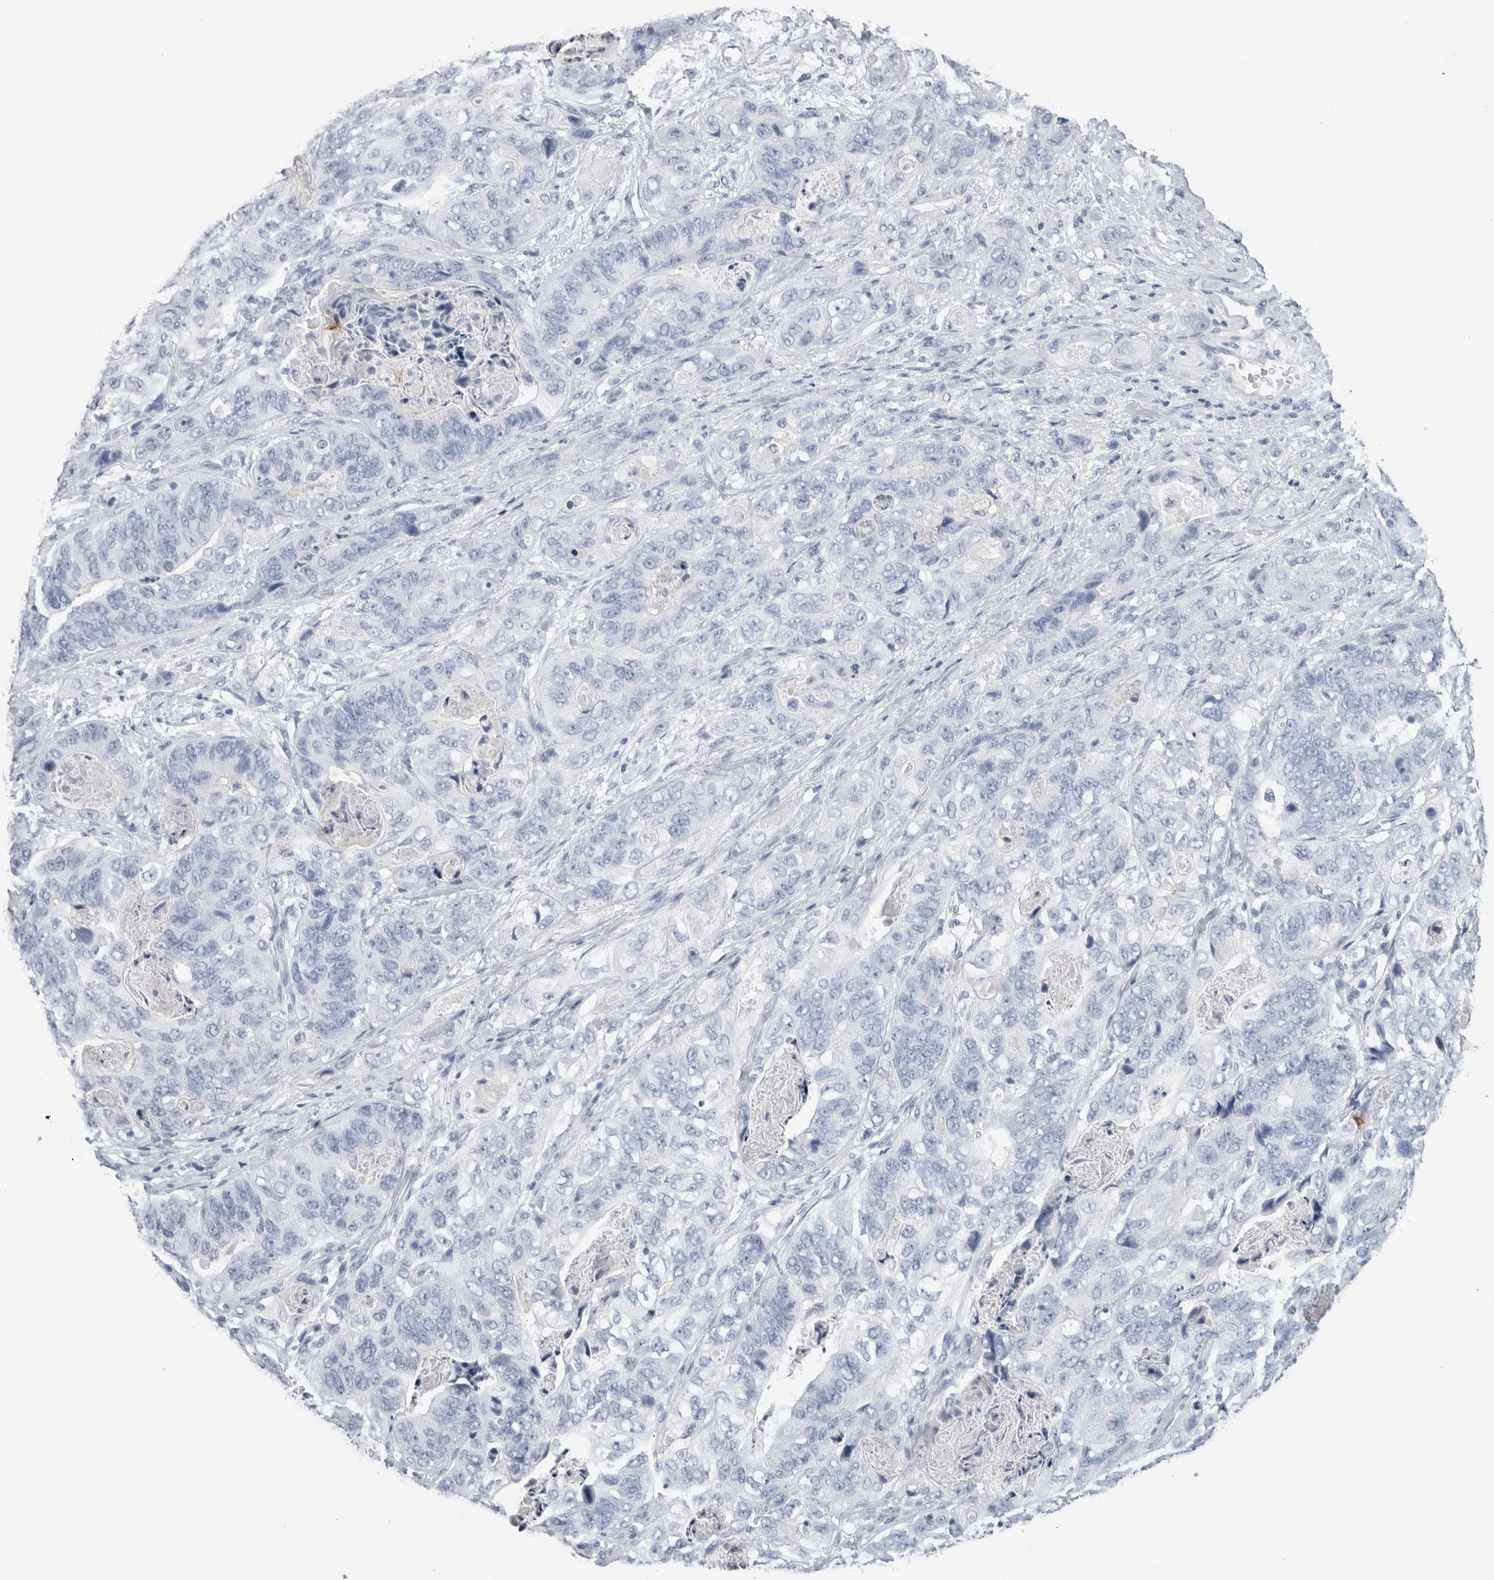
{"staining": {"intensity": "negative", "quantity": "none", "location": "none"}, "tissue": "stomach cancer", "cell_type": "Tumor cells", "image_type": "cancer", "snomed": [{"axis": "morphology", "description": "Adenocarcinoma, NOS"}, {"axis": "topography", "description": "Stomach"}], "caption": "An immunohistochemistry (IHC) histopathology image of stomach adenocarcinoma is shown. There is no staining in tumor cells of stomach adenocarcinoma.", "gene": "S100A12", "patient": {"sex": "female", "age": 89}}